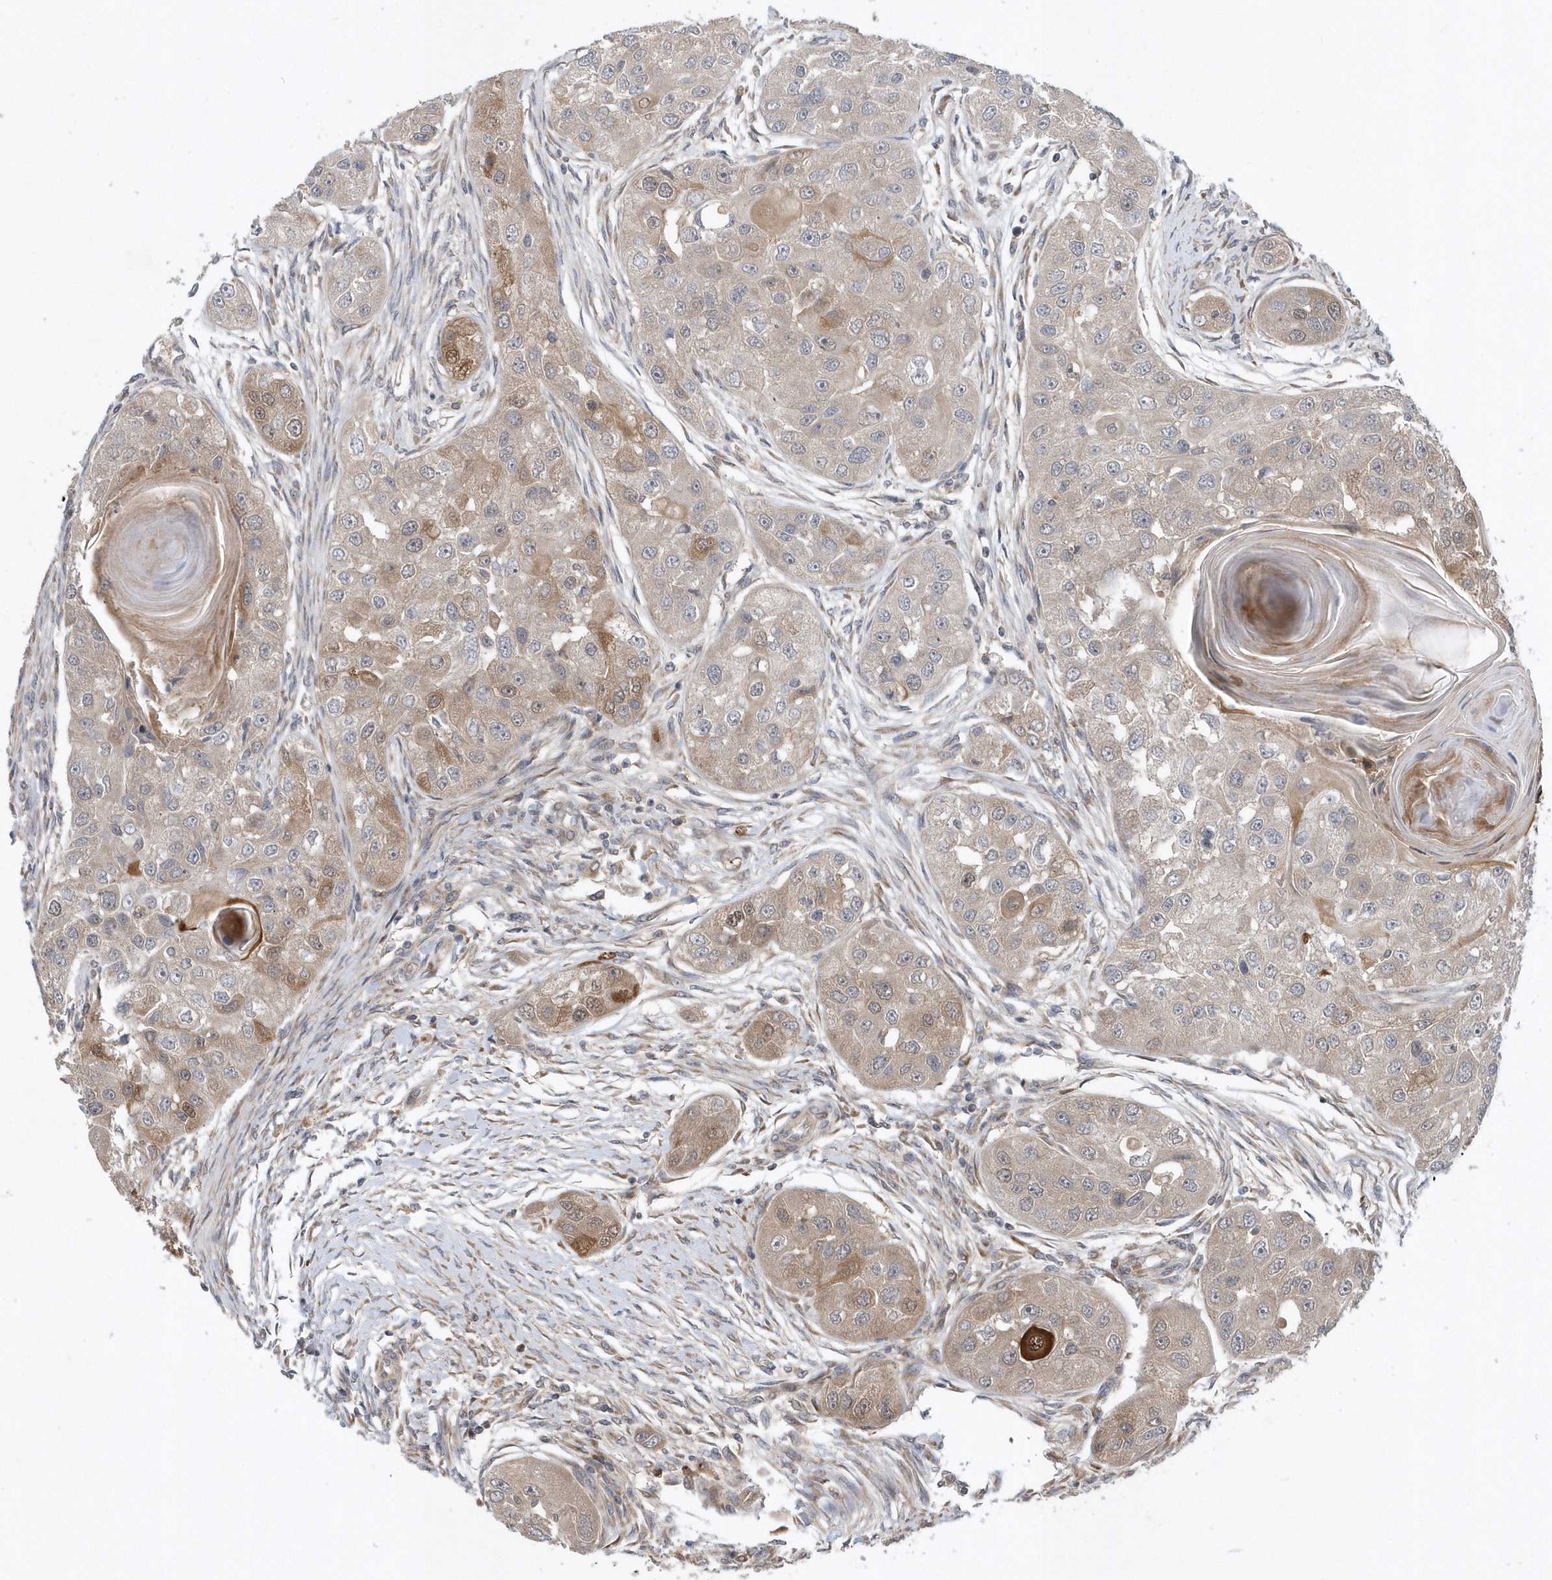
{"staining": {"intensity": "weak", "quantity": "25%-75%", "location": "cytoplasmic/membranous"}, "tissue": "head and neck cancer", "cell_type": "Tumor cells", "image_type": "cancer", "snomed": [{"axis": "morphology", "description": "Normal tissue, NOS"}, {"axis": "morphology", "description": "Squamous cell carcinoma, NOS"}, {"axis": "topography", "description": "Skeletal muscle"}, {"axis": "topography", "description": "Head-Neck"}], "caption": "High-power microscopy captured an immunohistochemistry image of squamous cell carcinoma (head and neck), revealing weak cytoplasmic/membranous staining in approximately 25%-75% of tumor cells.", "gene": "HMGCS1", "patient": {"sex": "male", "age": 51}}